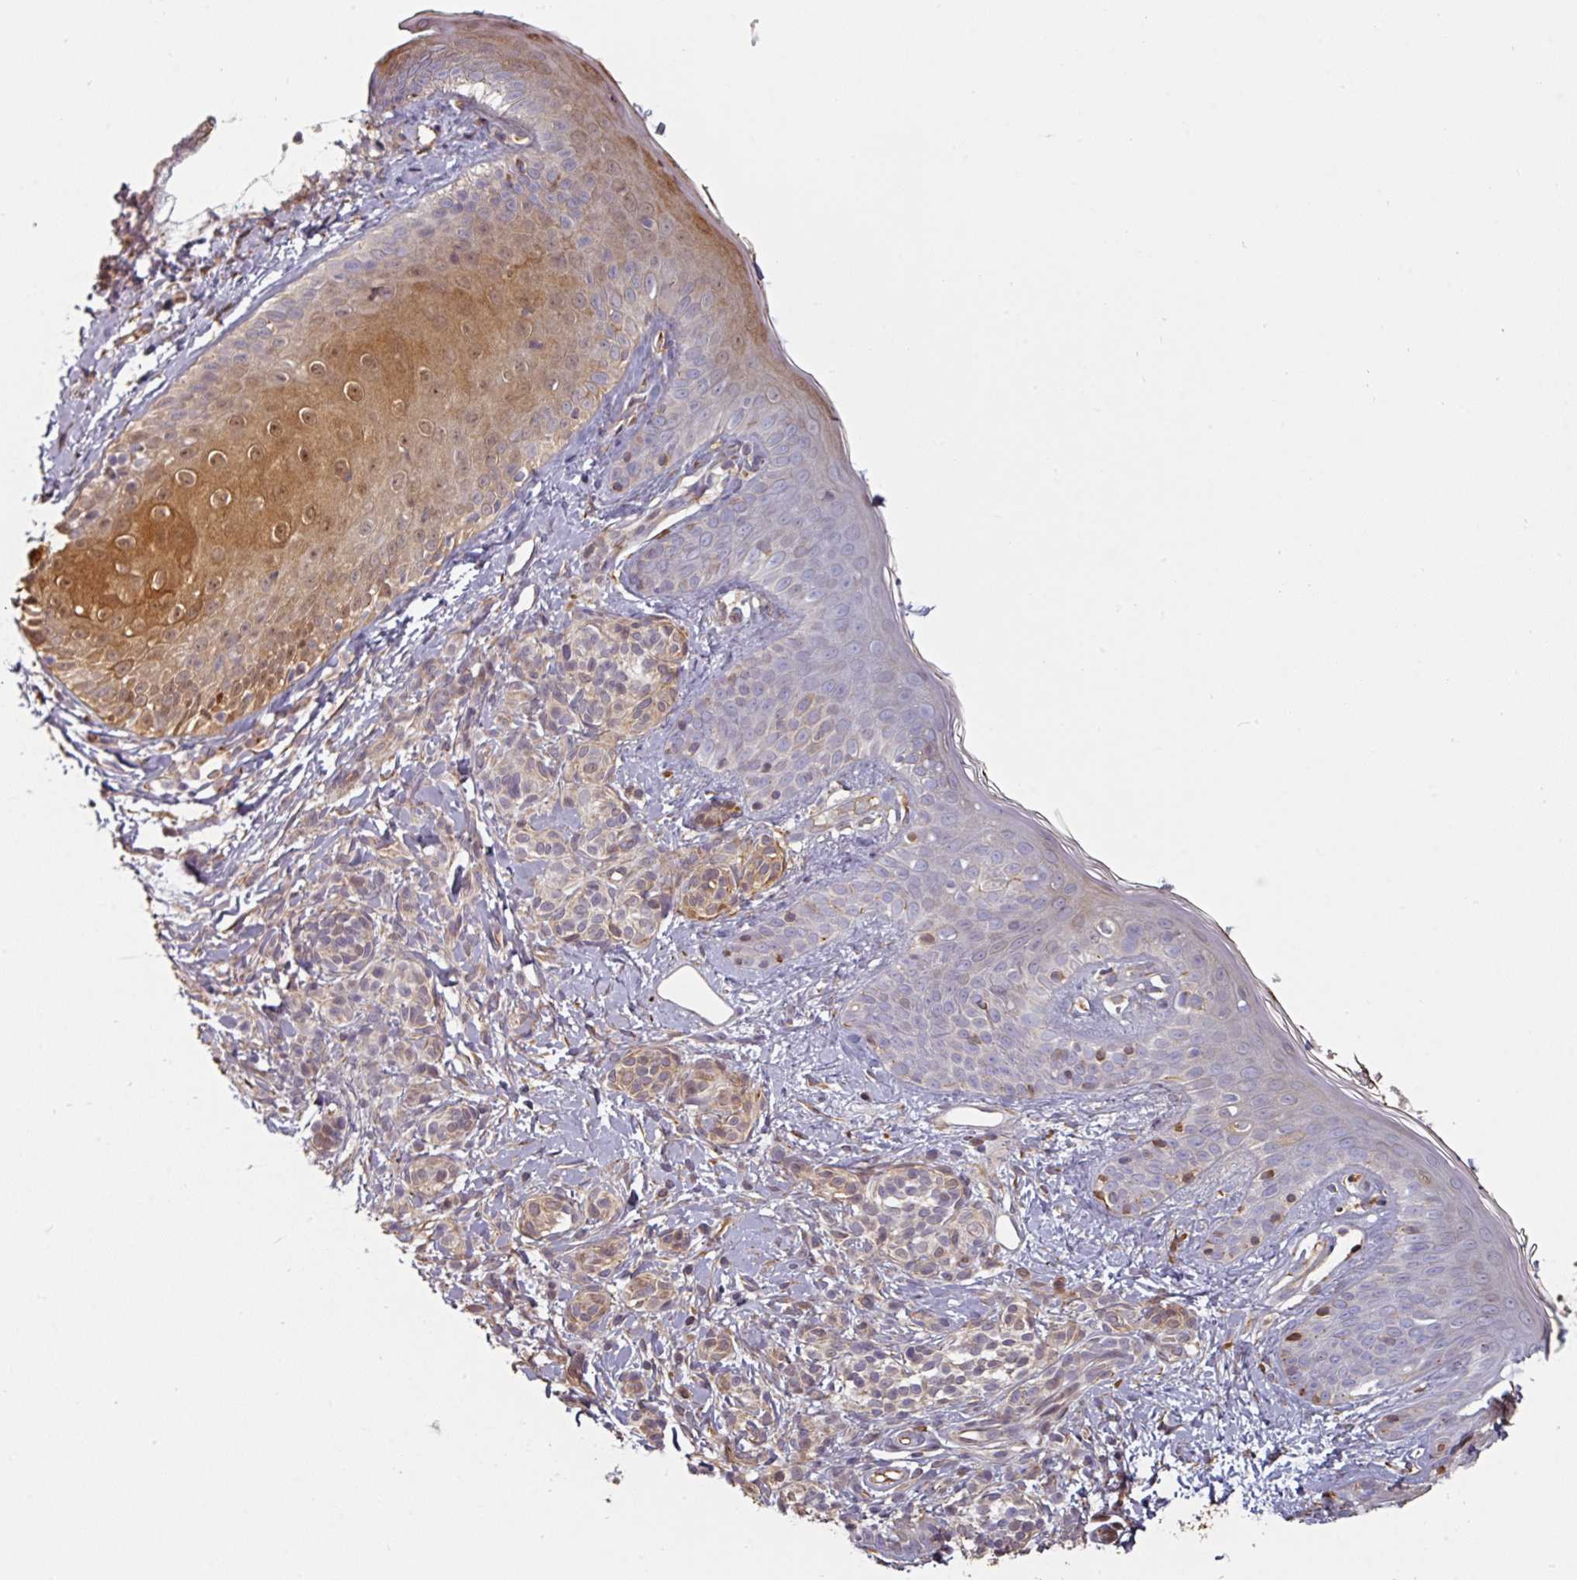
{"staining": {"intensity": "negative", "quantity": "none", "location": "none"}, "tissue": "skin", "cell_type": "Fibroblasts", "image_type": "normal", "snomed": [{"axis": "morphology", "description": "Normal tissue, NOS"}, {"axis": "topography", "description": "Skin"}], "caption": "Skin stained for a protein using IHC reveals no expression fibroblasts.", "gene": "CEP78", "patient": {"sex": "male", "age": 16}}